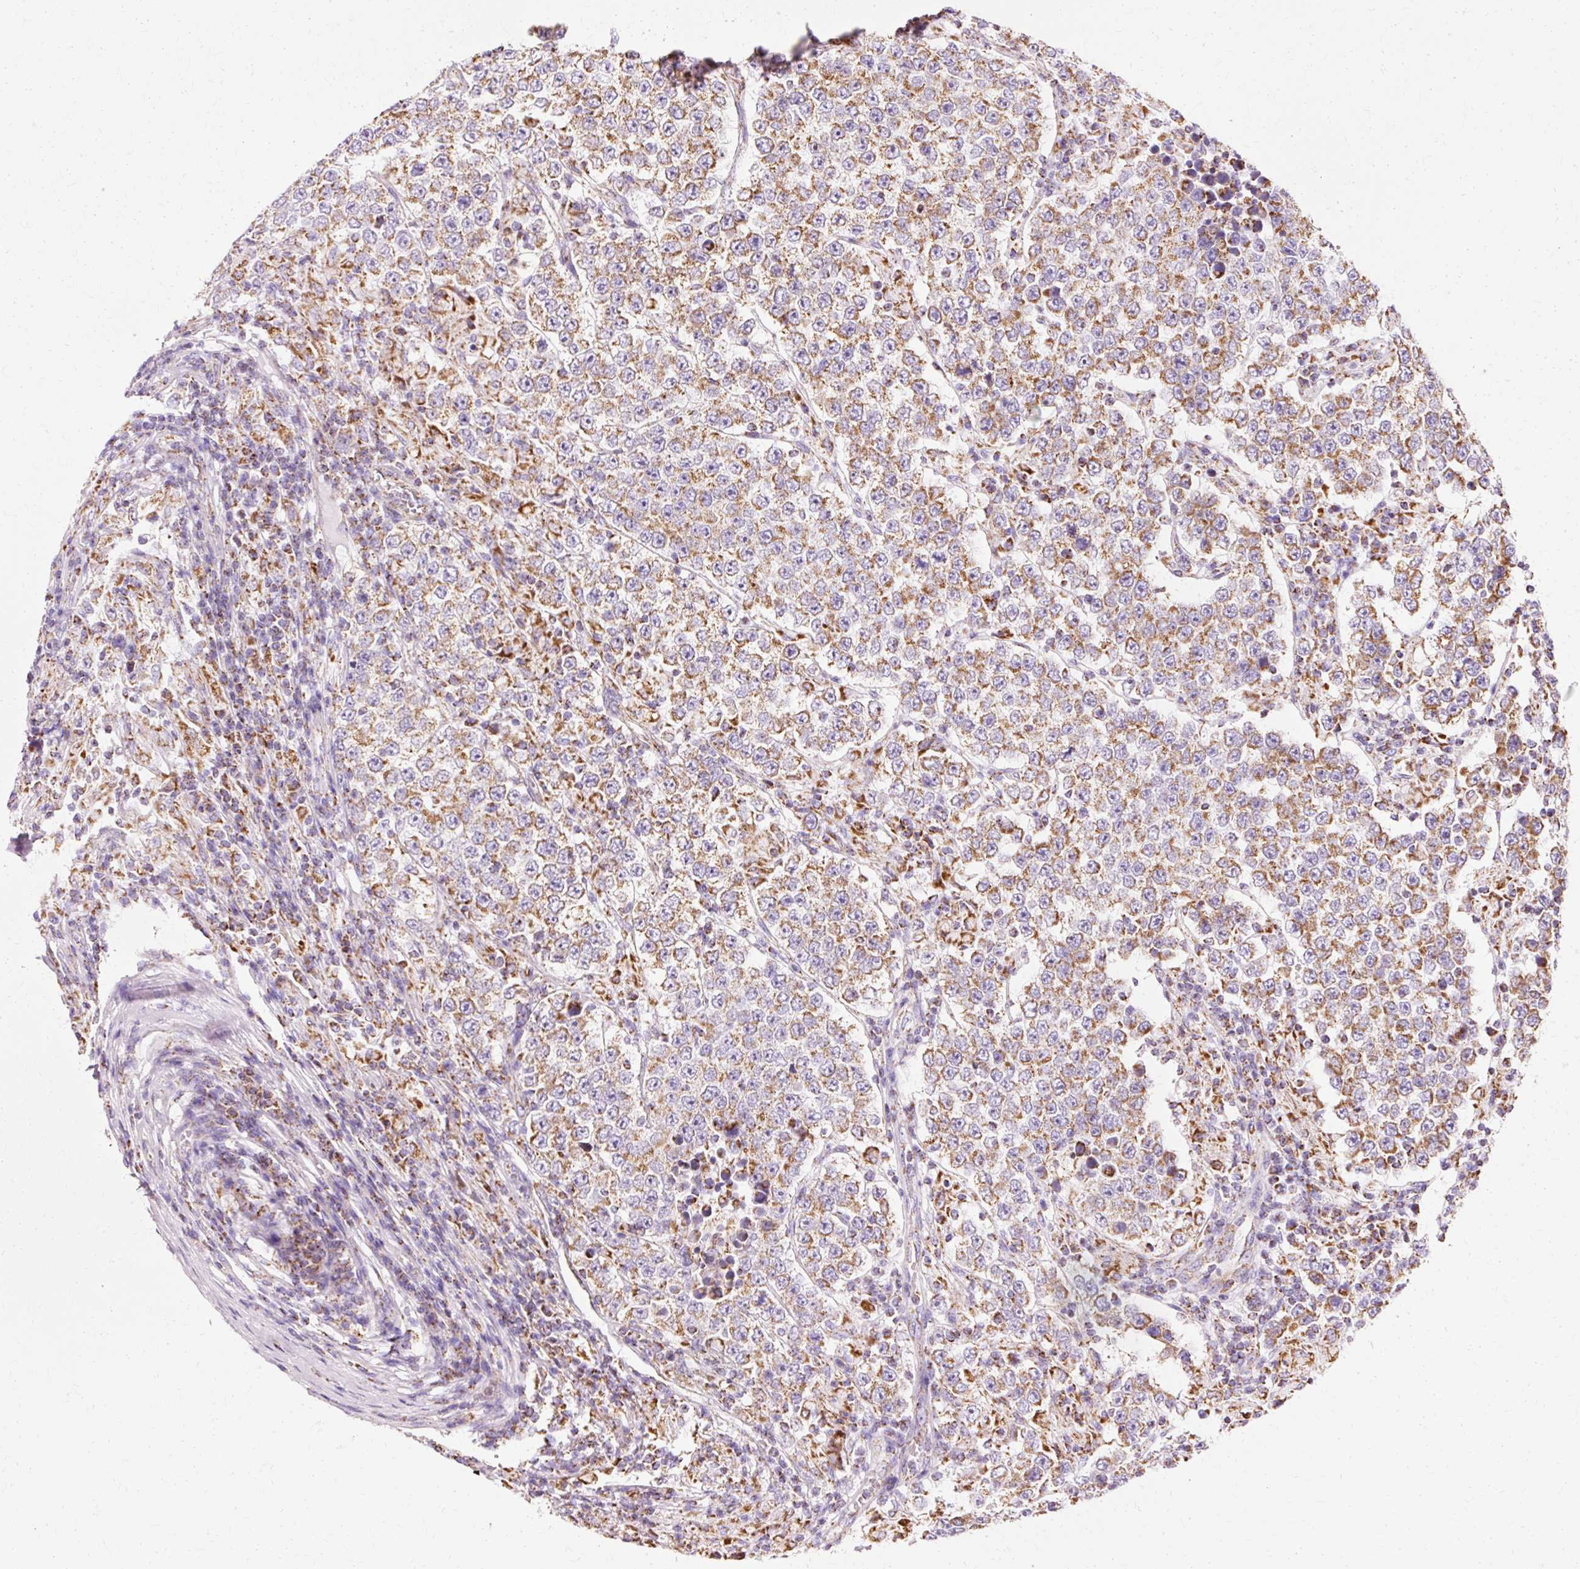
{"staining": {"intensity": "moderate", "quantity": "25%-75%", "location": "cytoplasmic/membranous"}, "tissue": "testis cancer", "cell_type": "Tumor cells", "image_type": "cancer", "snomed": [{"axis": "morphology", "description": "Normal tissue, NOS"}, {"axis": "morphology", "description": "Urothelial carcinoma, High grade"}, {"axis": "morphology", "description": "Seminoma, NOS"}, {"axis": "morphology", "description": "Carcinoma, Embryonal, NOS"}, {"axis": "topography", "description": "Urinary bladder"}, {"axis": "topography", "description": "Testis"}], "caption": "Immunohistochemistry (IHC) of testis cancer displays medium levels of moderate cytoplasmic/membranous positivity in about 25%-75% of tumor cells.", "gene": "ATP5PO", "patient": {"sex": "male", "age": 41}}